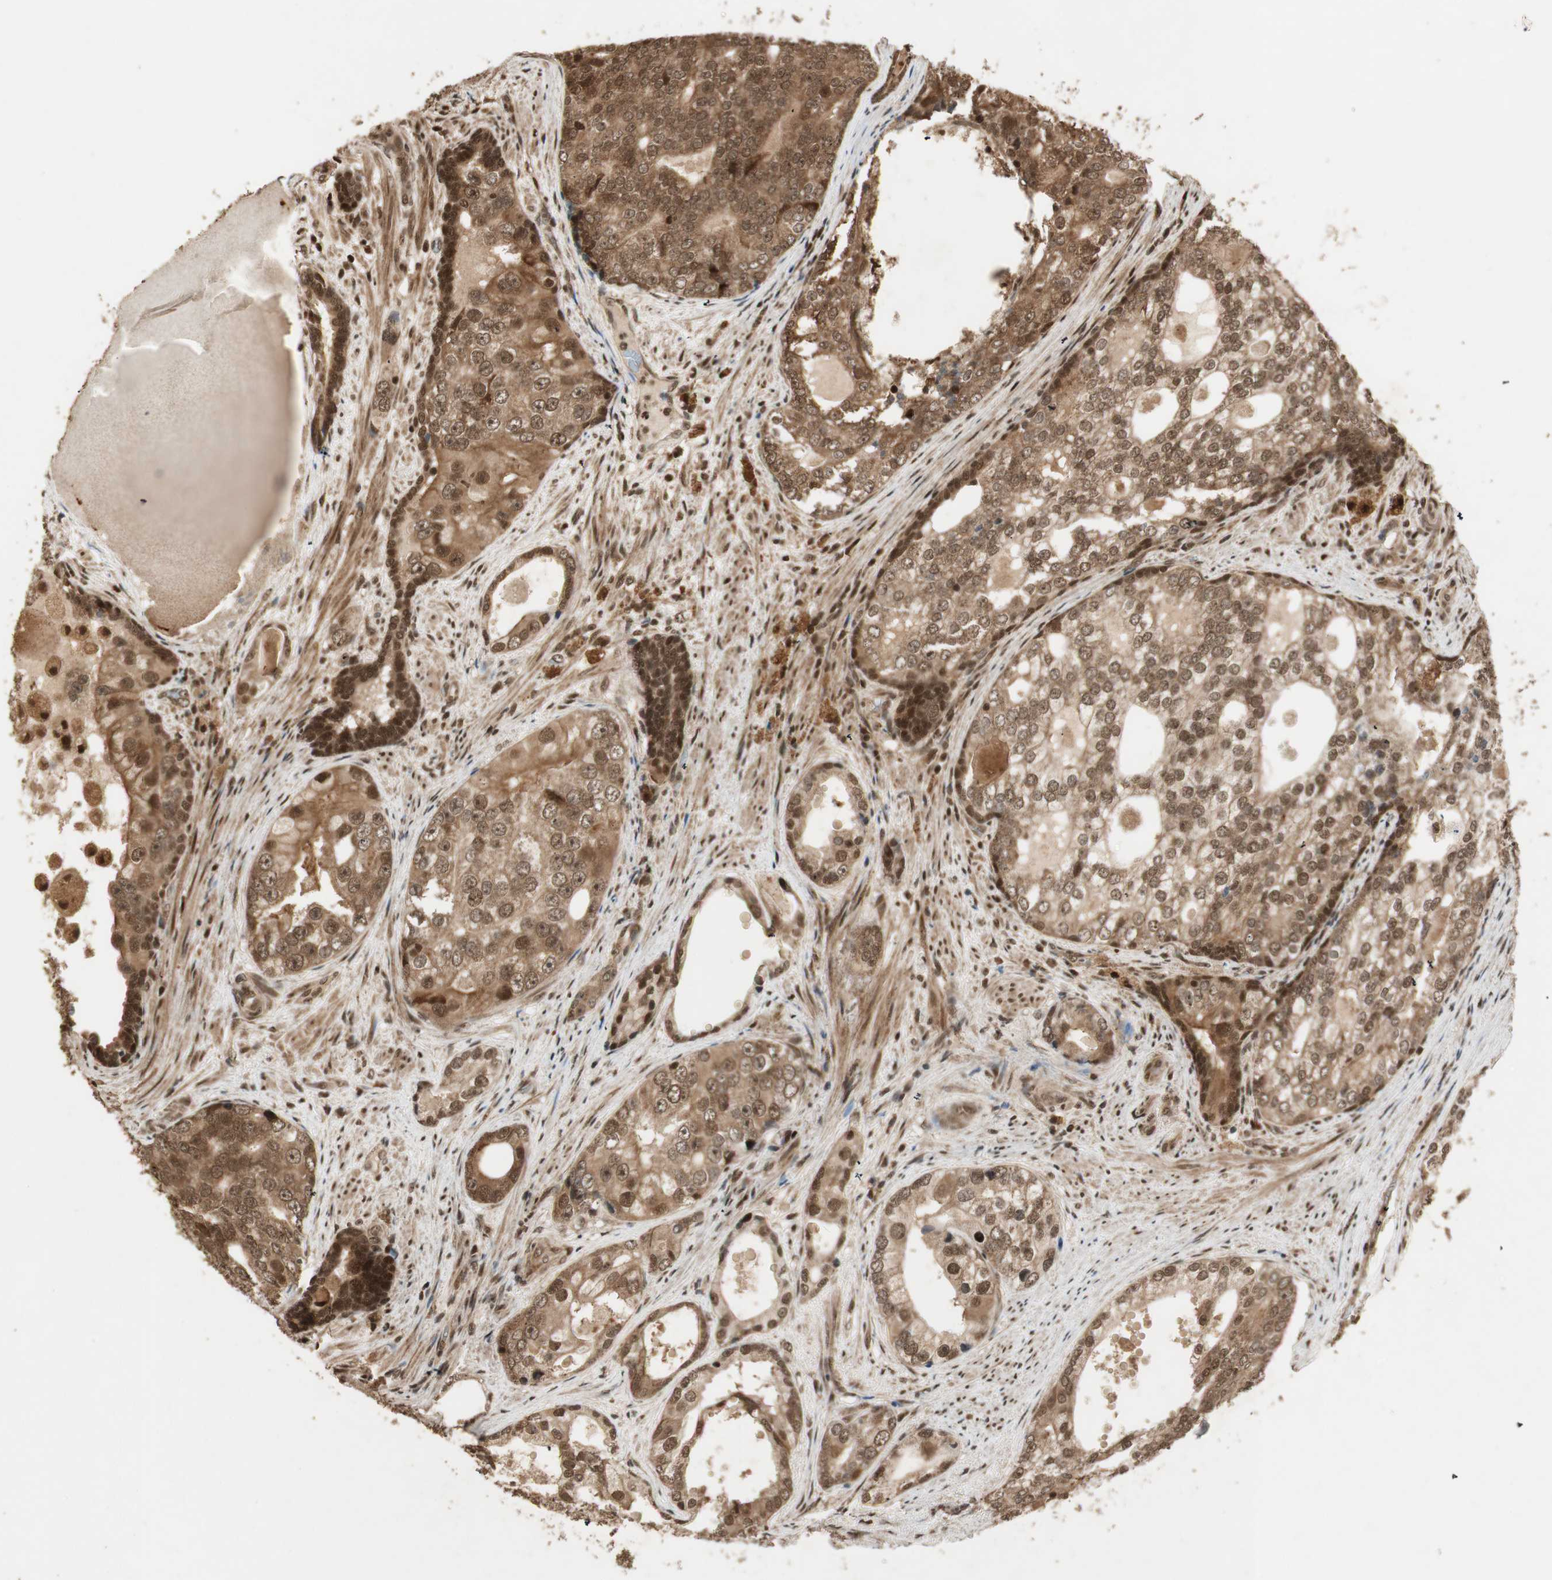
{"staining": {"intensity": "moderate", "quantity": ">75%", "location": "cytoplasmic/membranous,nuclear"}, "tissue": "prostate cancer", "cell_type": "Tumor cells", "image_type": "cancer", "snomed": [{"axis": "morphology", "description": "Adenocarcinoma, High grade"}, {"axis": "topography", "description": "Prostate"}], "caption": "Tumor cells reveal medium levels of moderate cytoplasmic/membranous and nuclear positivity in approximately >75% of cells in human prostate cancer (adenocarcinoma (high-grade)). The protein is stained brown, and the nuclei are stained in blue (DAB IHC with brightfield microscopy, high magnification).", "gene": "RPA3", "patient": {"sex": "male", "age": 66}}